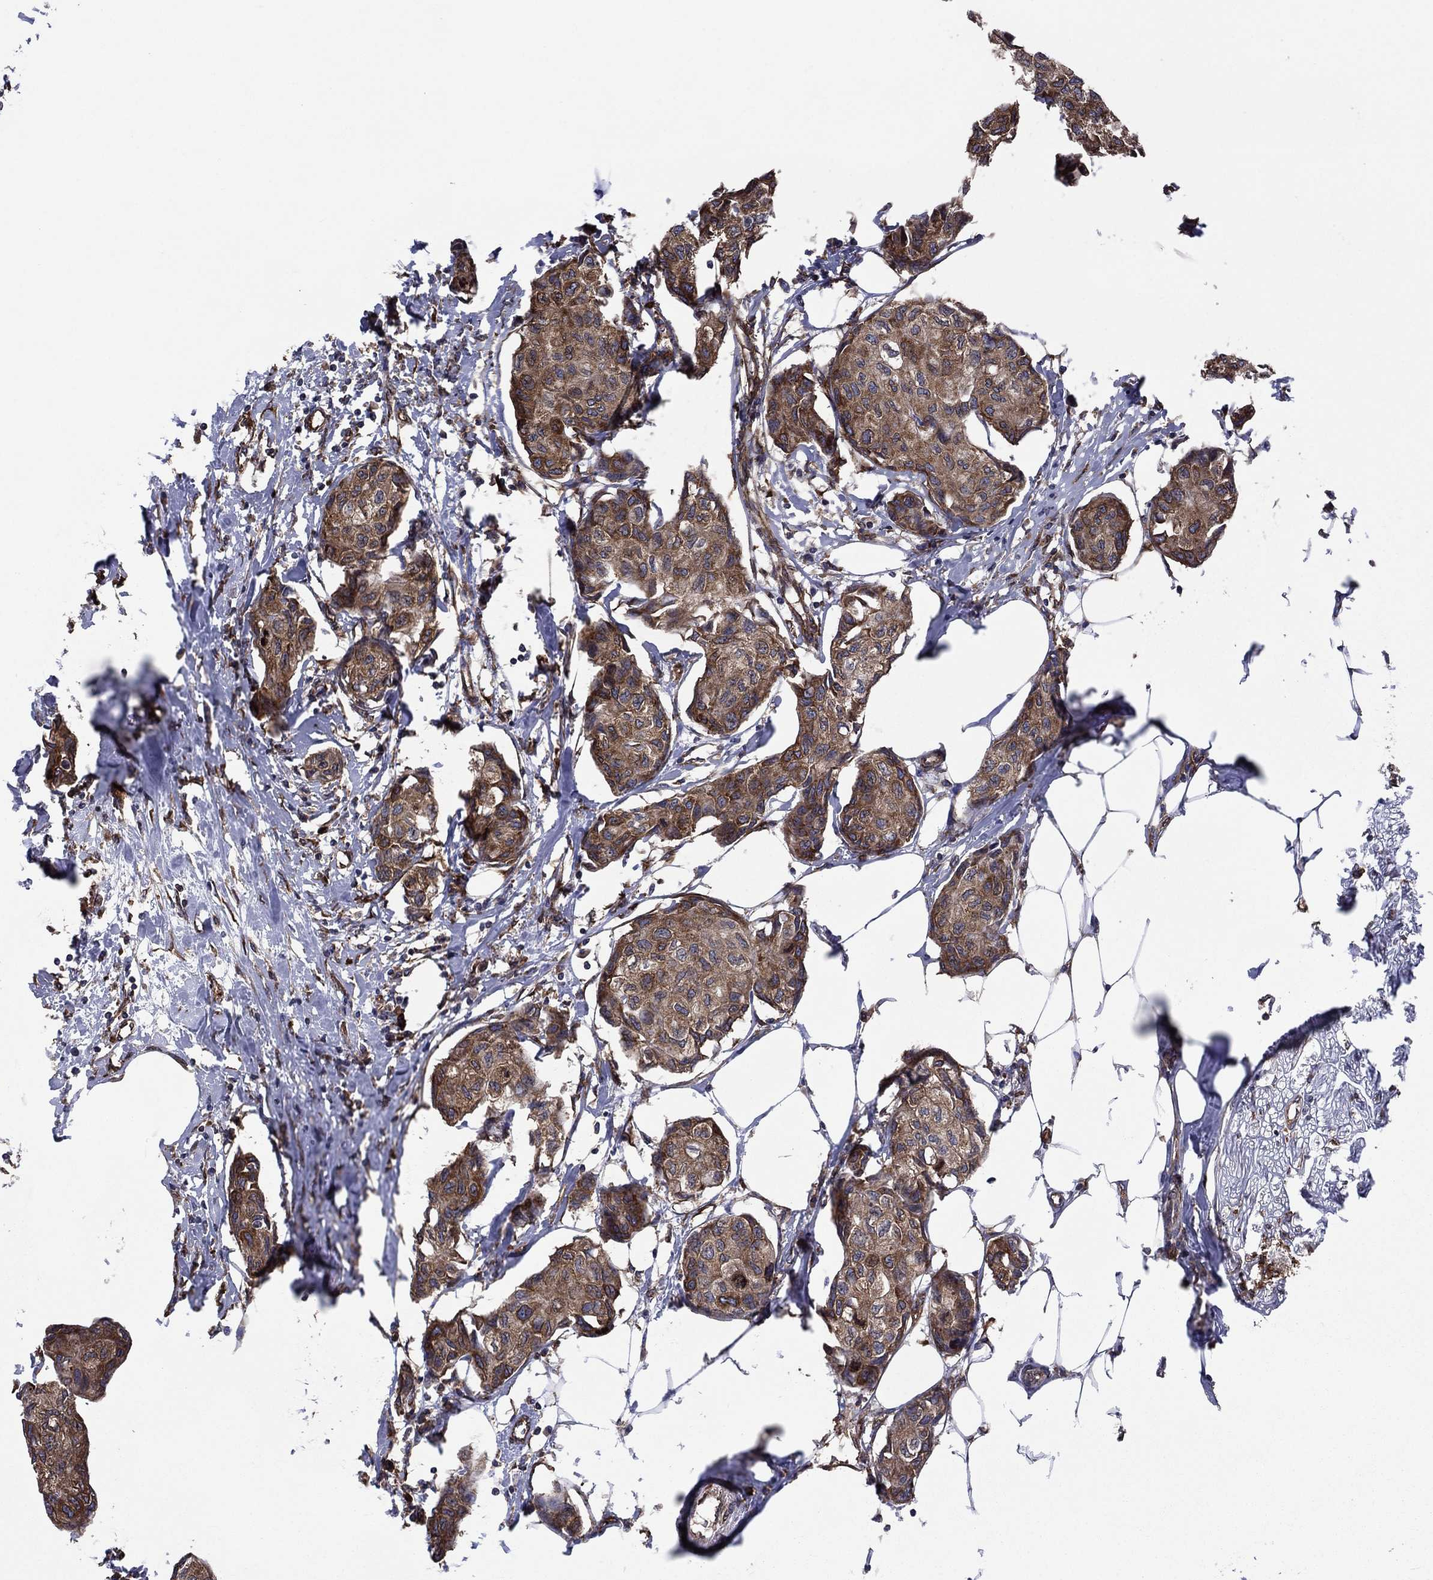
{"staining": {"intensity": "strong", "quantity": ">75%", "location": "cytoplasmic/membranous"}, "tissue": "breast cancer", "cell_type": "Tumor cells", "image_type": "cancer", "snomed": [{"axis": "morphology", "description": "Duct carcinoma"}, {"axis": "topography", "description": "Breast"}], "caption": "Immunohistochemistry of human breast intraductal carcinoma reveals high levels of strong cytoplasmic/membranous positivity in about >75% of tumor cells.", "gene": "YBX1", "patient": {"sex": "female", "age": 80}}